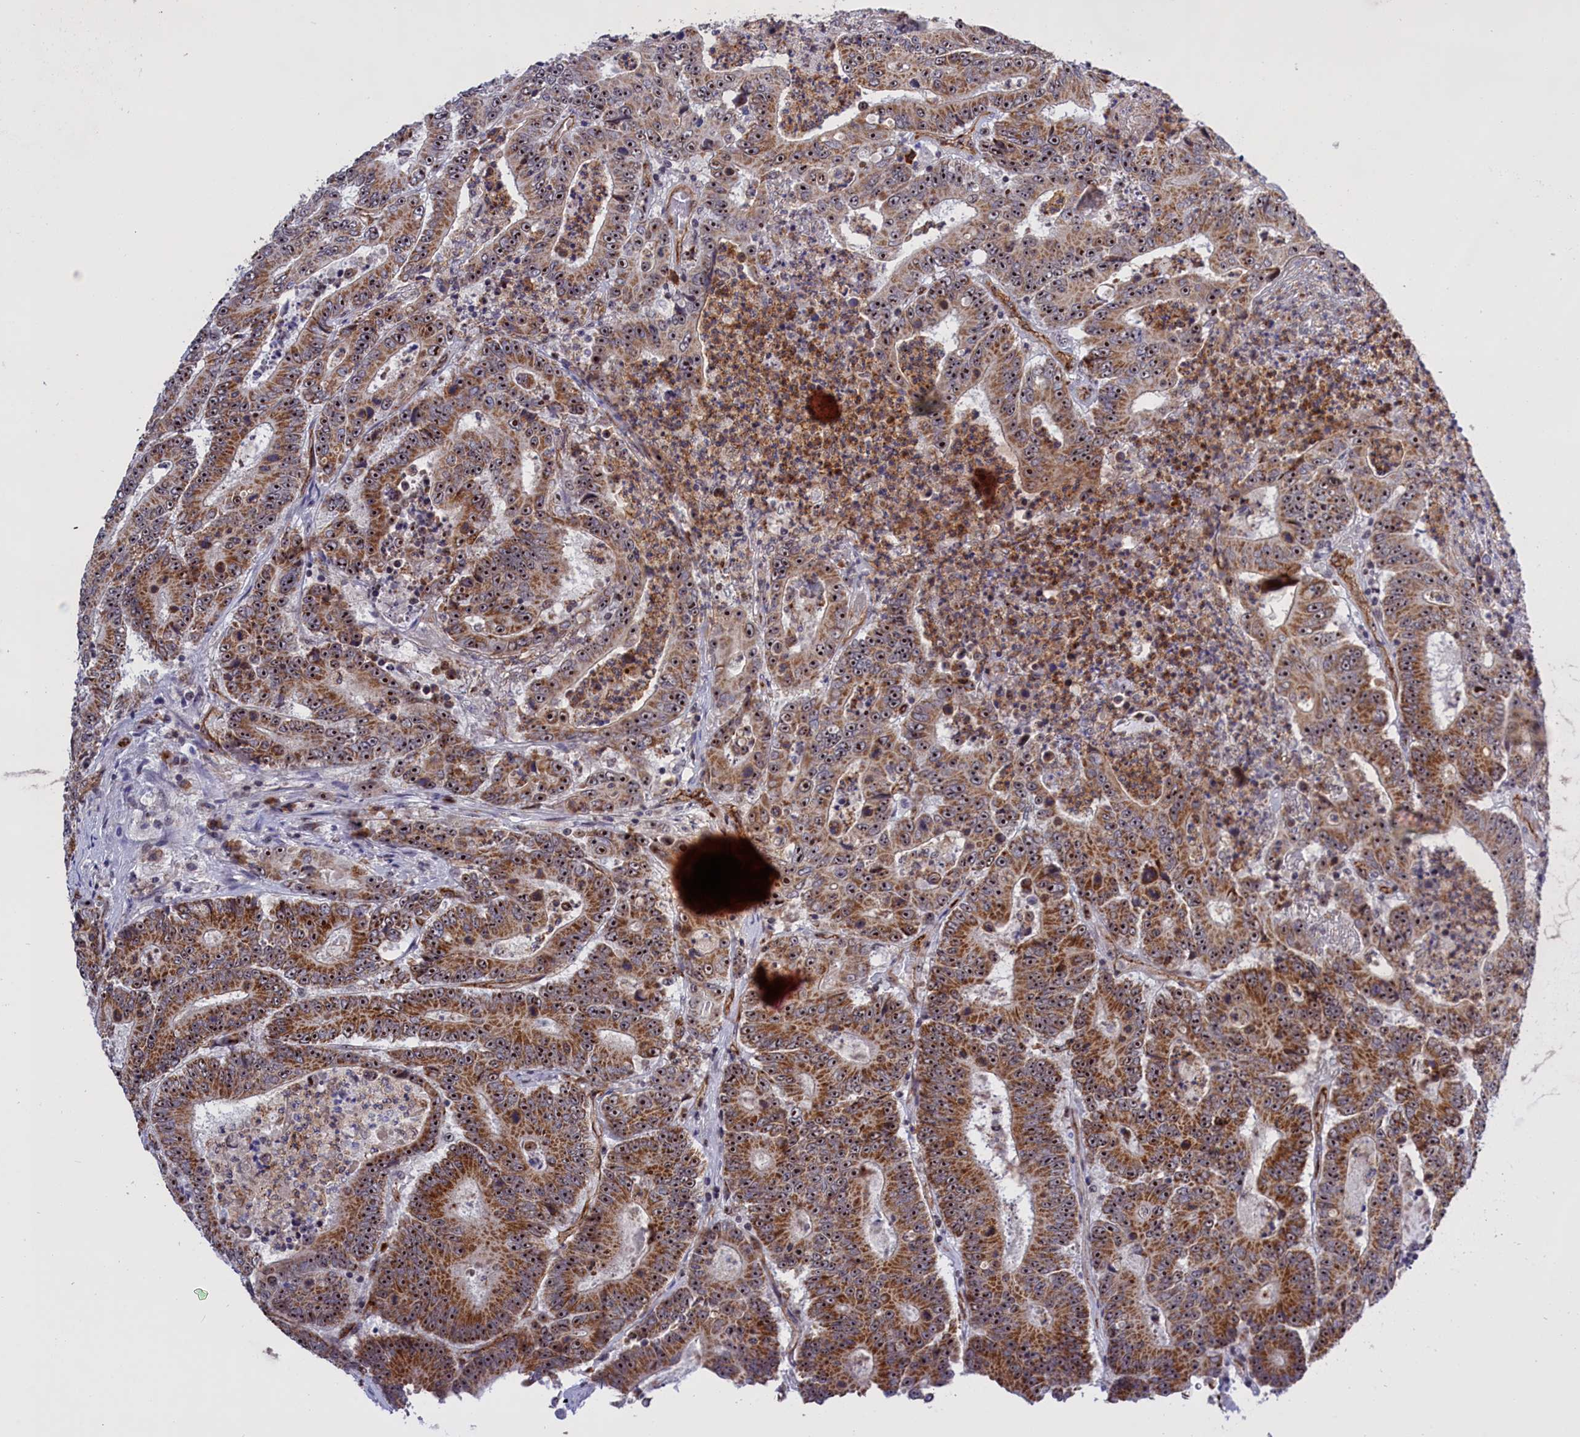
{"staining": {"intensity": "moderate", "quantity": ">75%", "location": "cytoplasmic/membranous,nuclear"}, "tissue": "colorectal cancer", "cell_type": "Tumor cells", "image_type": "cancer", "snomed": [{"axis": "morphology", "description": "Adenocarcinoma, NOS"}, {"axis": "topography", "description": "Colon"}], "caption": "Protein analysis of colorectal cancer tissue exhibits moderate cytoplasmic/membranous and nuclear expression in approximately >75% of tumor cells. (brown staining indicates protein expression, while blue staining denotes nuclei).", "gene": "MPND", "patient": {"sex": "male", "age": 83}}